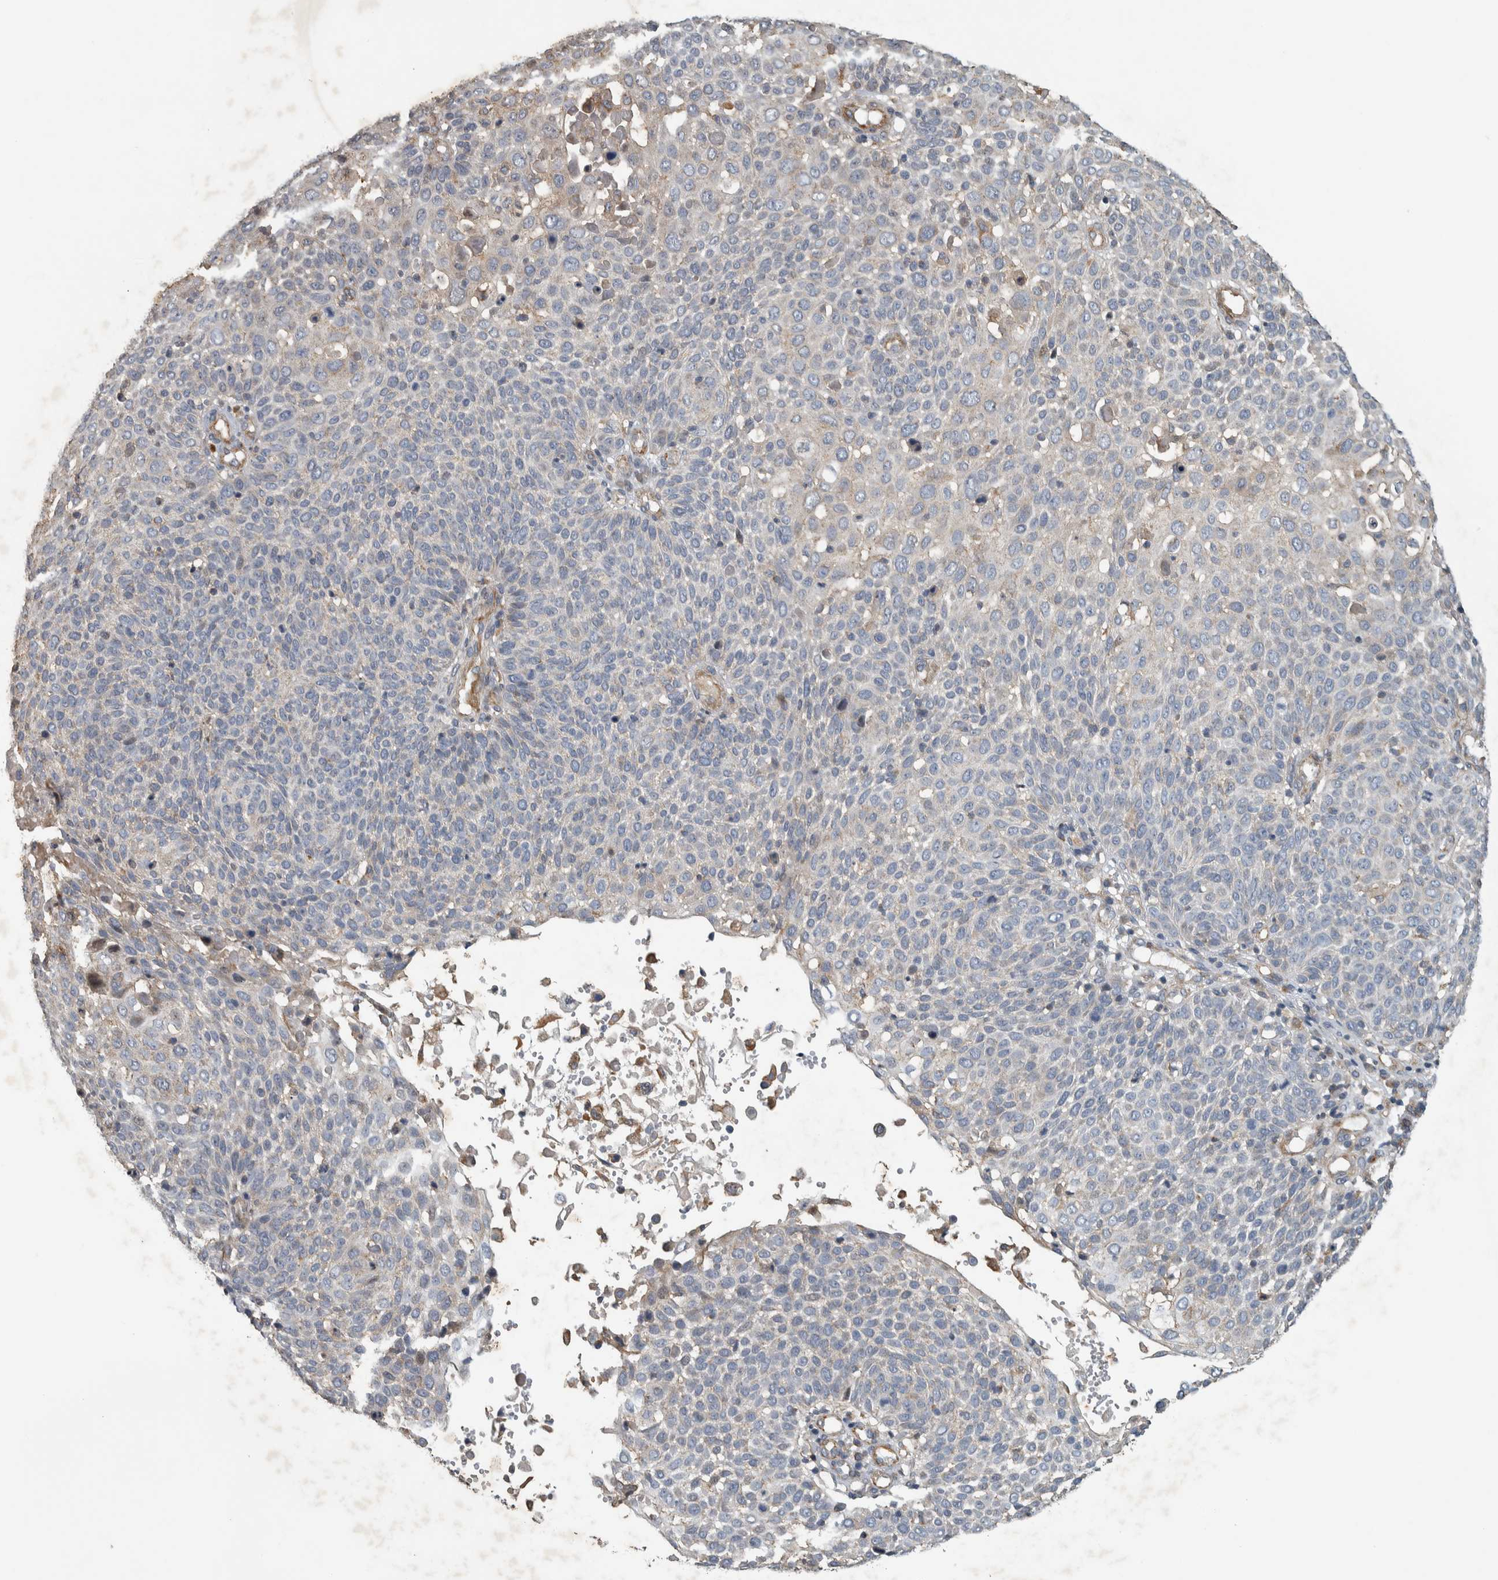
{"staining": {"intensity": "negative", "quantity": "none", "location": "none"}, "tissue": "cervical cancer", "cell_type": "Tumor cells", "image_type": "cancer", "snomed": [{"axis": "morphology", "description": "Squamous cell carcinoma, NOS"}, {"axis": "topography", "description": "Cervix"}], "caption": "Tumor cells are negative for protein expression in human squamous cell carcinoma (cervical).", "gene": "NT5C2", "patient": {"sex": "female", "age": 74}}